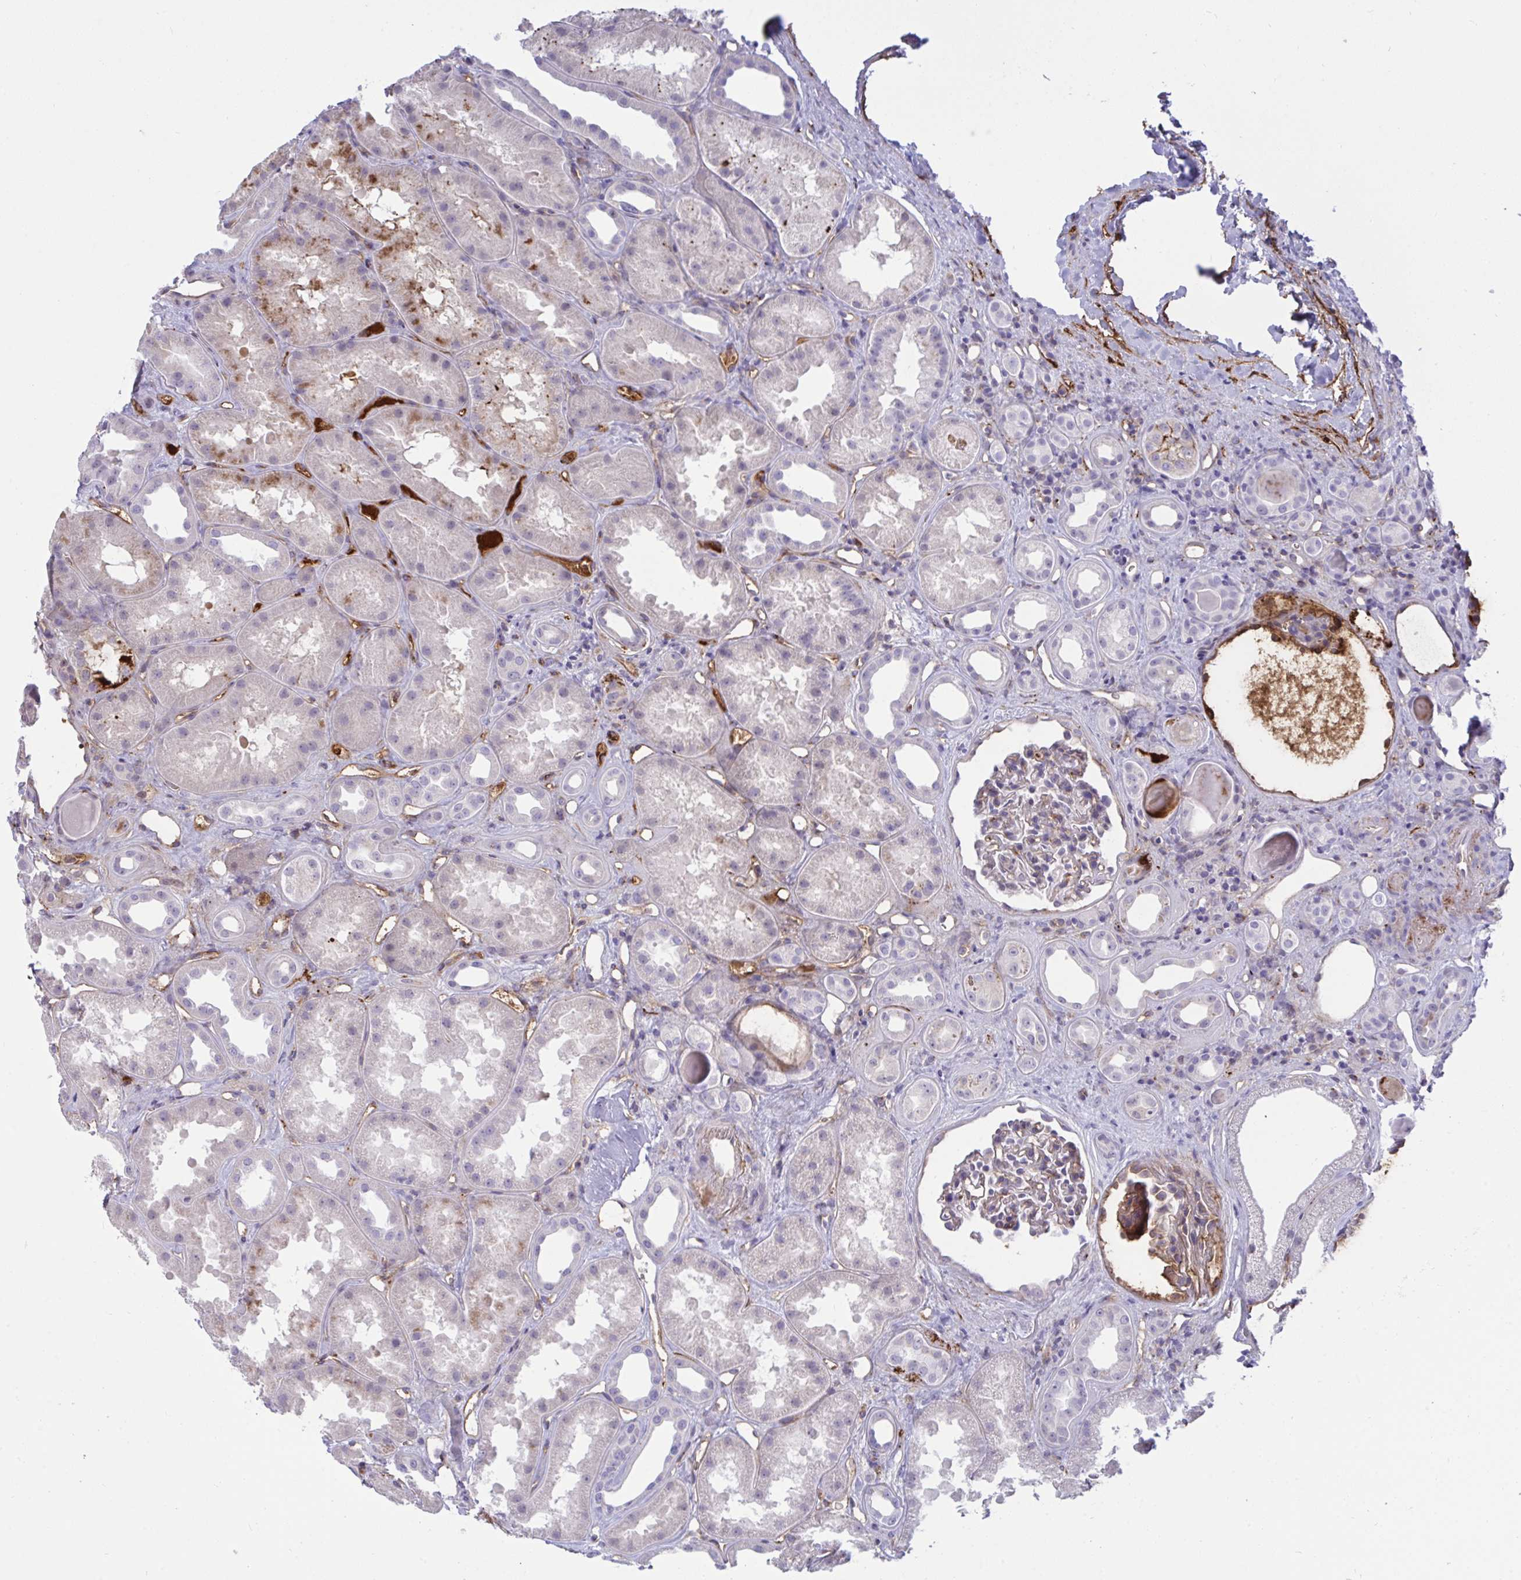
{"staining": {"intensity": "moderate", "quantity": "25%-75%", "location": "cytoplasmic/membranous"}, "tissue": "kidney", "cell_type": "Cells in glomeruli", "image_type": "normal", "snomed": [{"axis": "morphology", "description": "Normal tissue, NOS"}, {"axis": "topography", "description": "Kidney"}], "caption": "High-power microscopy captured an immunohistochemistry (IHC) histopathology image of normal kidney, revealing moderate cytoplasmic/membranous staining in approximately 25%-75% of cells in glomeruli.", "gene": "F2", "patient": {"sex": "male", "age": 61}}